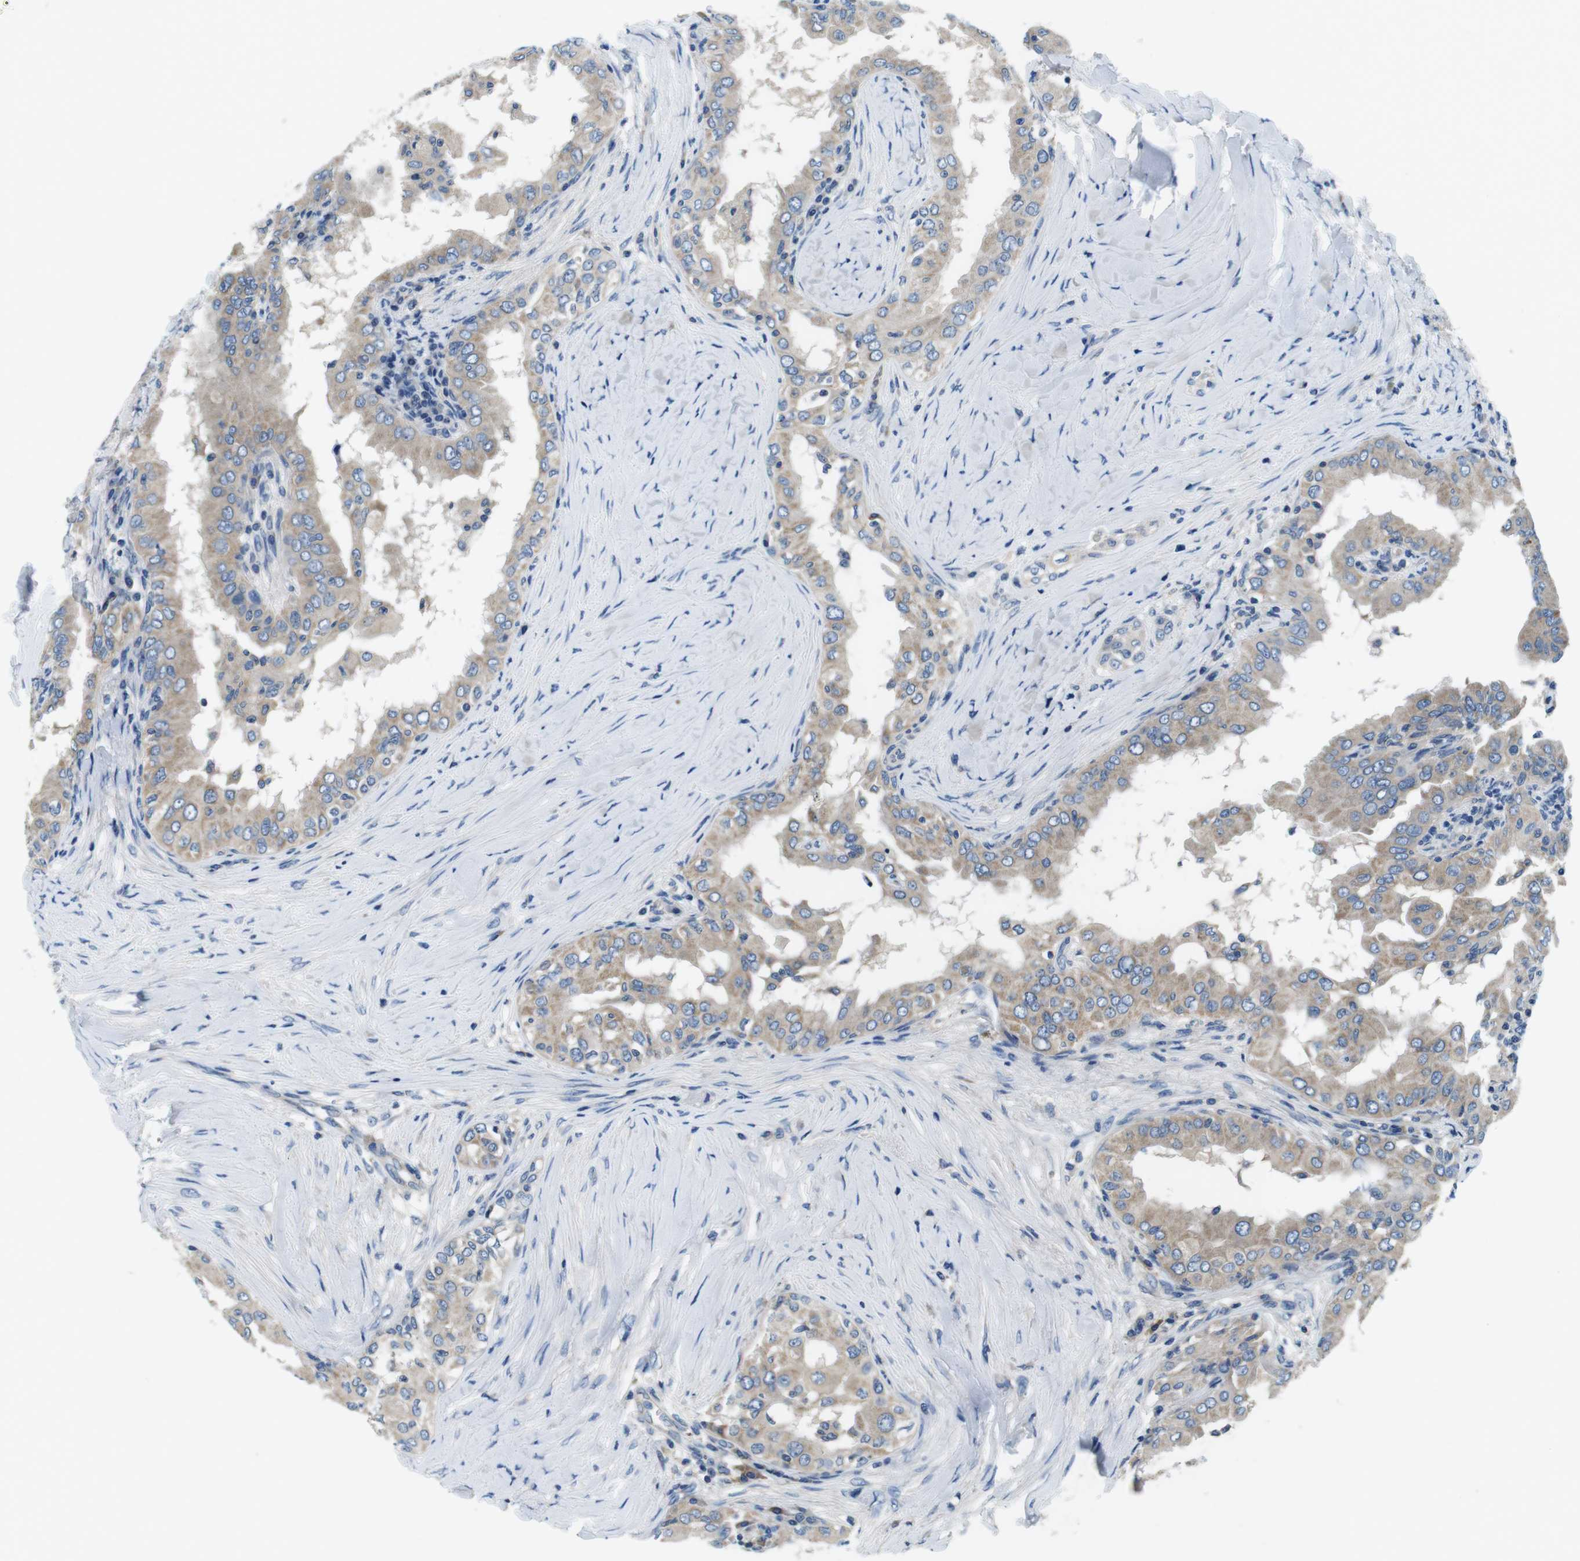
{"staining": {"intensity": "weak", "quantity": ">75%", "location": "cytoplasmic/membranous"}, "tissue": "thyroid cancer", "cell_type": "Tumor cells", "image_type": "cancer", "snomed": [{"axis": "morphology", "description": "Papillary adenocarcinoma, NOS"}, {"axis": "topography", "description": "Thyroid gland"}], "caption": "Immunohistochemical staining of human thyroid cancer (papillary adenocarcinoma) reveals low levels of weak cytoplasmic/membranous protein staining in about >75% of tumor cells.", "gene": "DENND4C", "patient": {"sex": "male", "age": 33}}